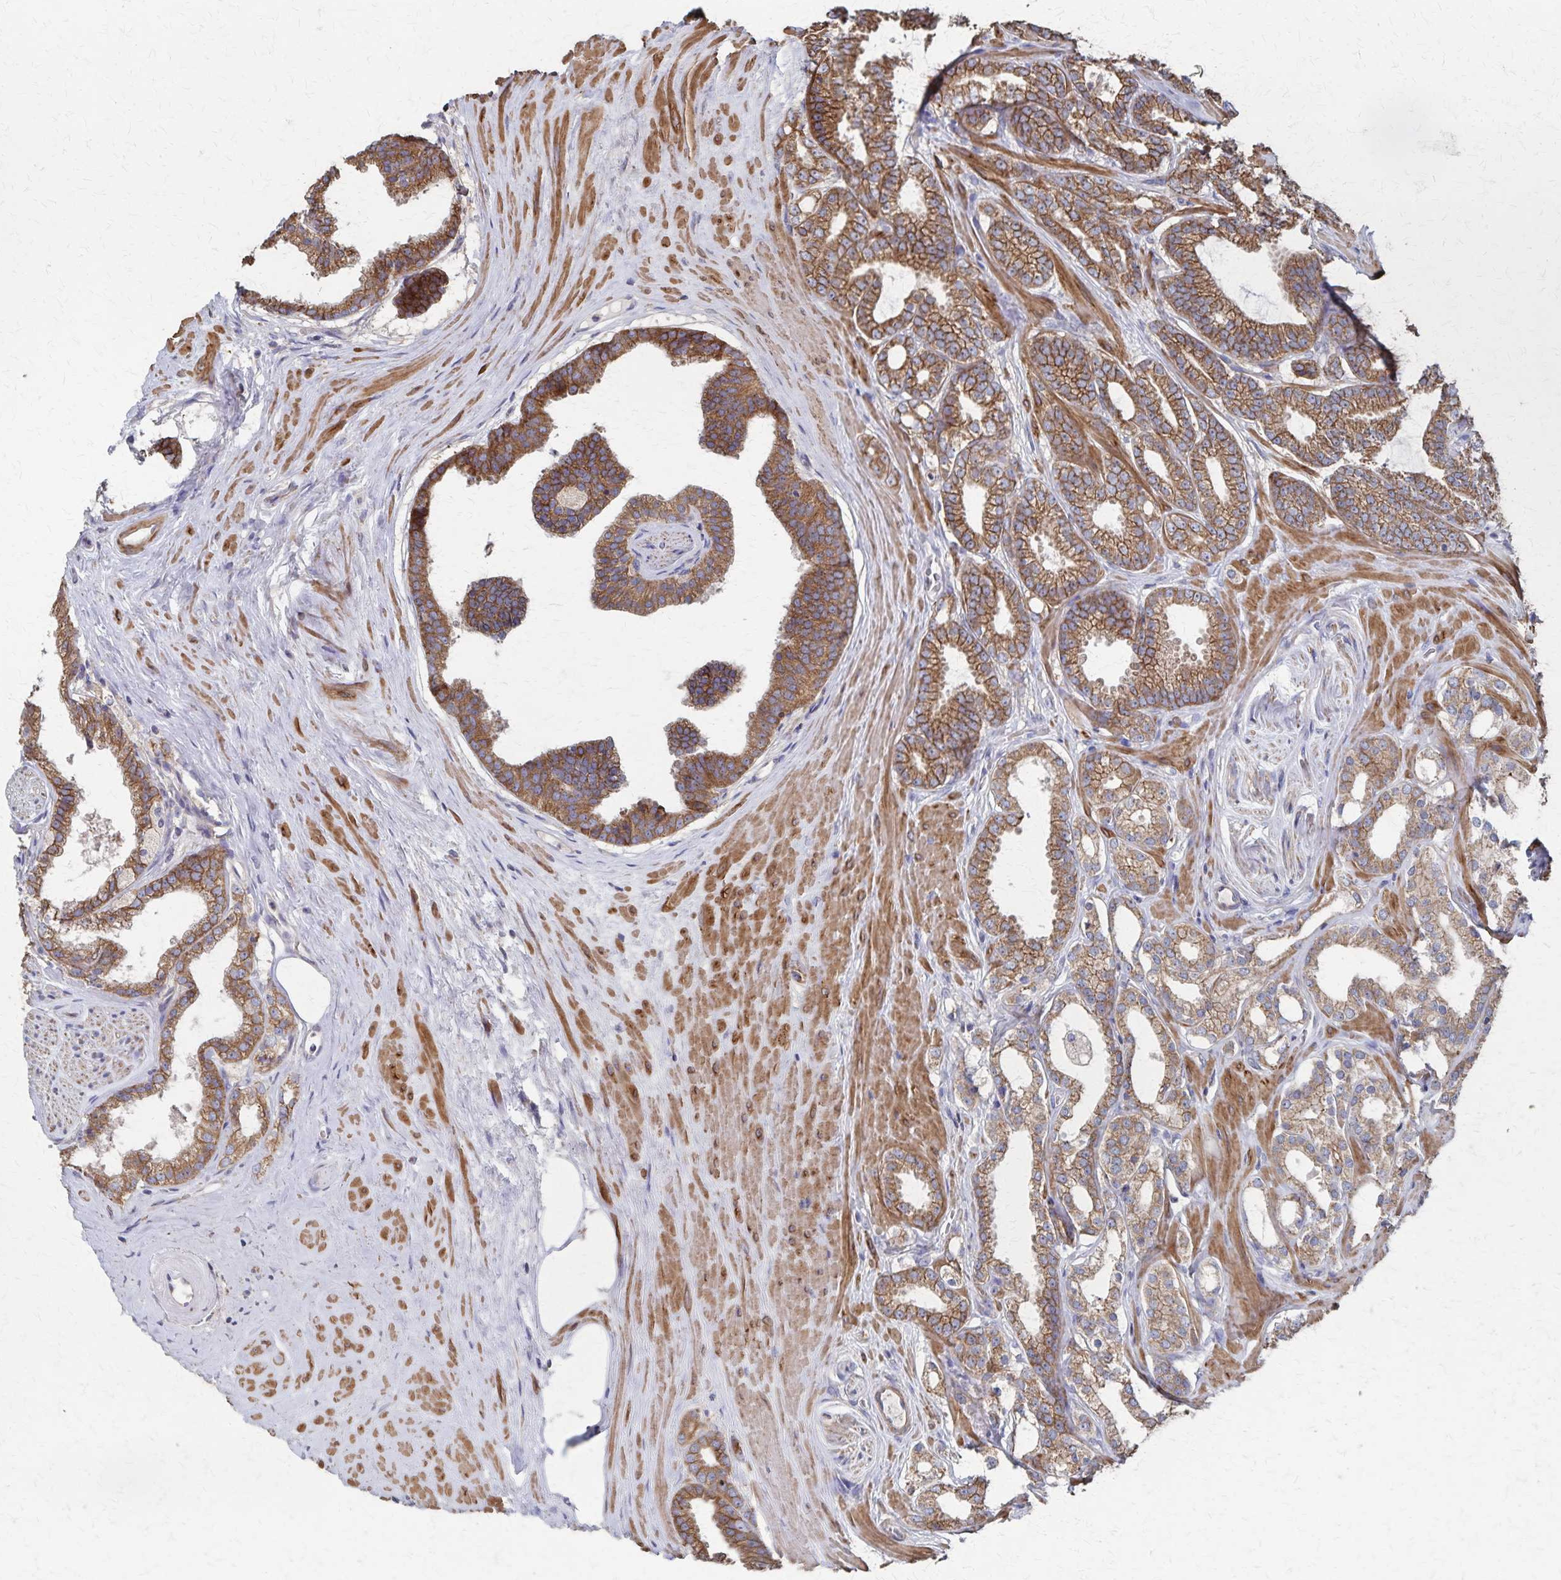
{"staining": {"intensity": "moderate", "quantity": ">75%", "location": "cytoplasmic/membranous"}, "tissue": "prostate cancer", "cell_type": "Tumor cells", "image_type": "cancer", "snomed": [{"axis": "morphology", "description": "Adenocarcinoma, Low grade"}, {"axis": "topography", "description": "Prostate"}], "caption": "An image of human prostate low-grade adenocarcinoma stained for a protein reveals moderate cytoplasmic/membranous brown staining in tumor cells. Using DAB (3,3'-diaminobenzidine) (brown) and hematoxylin (blue) stains, captured at high magnification using brightfield microscopy.", "gene": "PGAP2", "patient": {"sex": "male", "age": 65}}